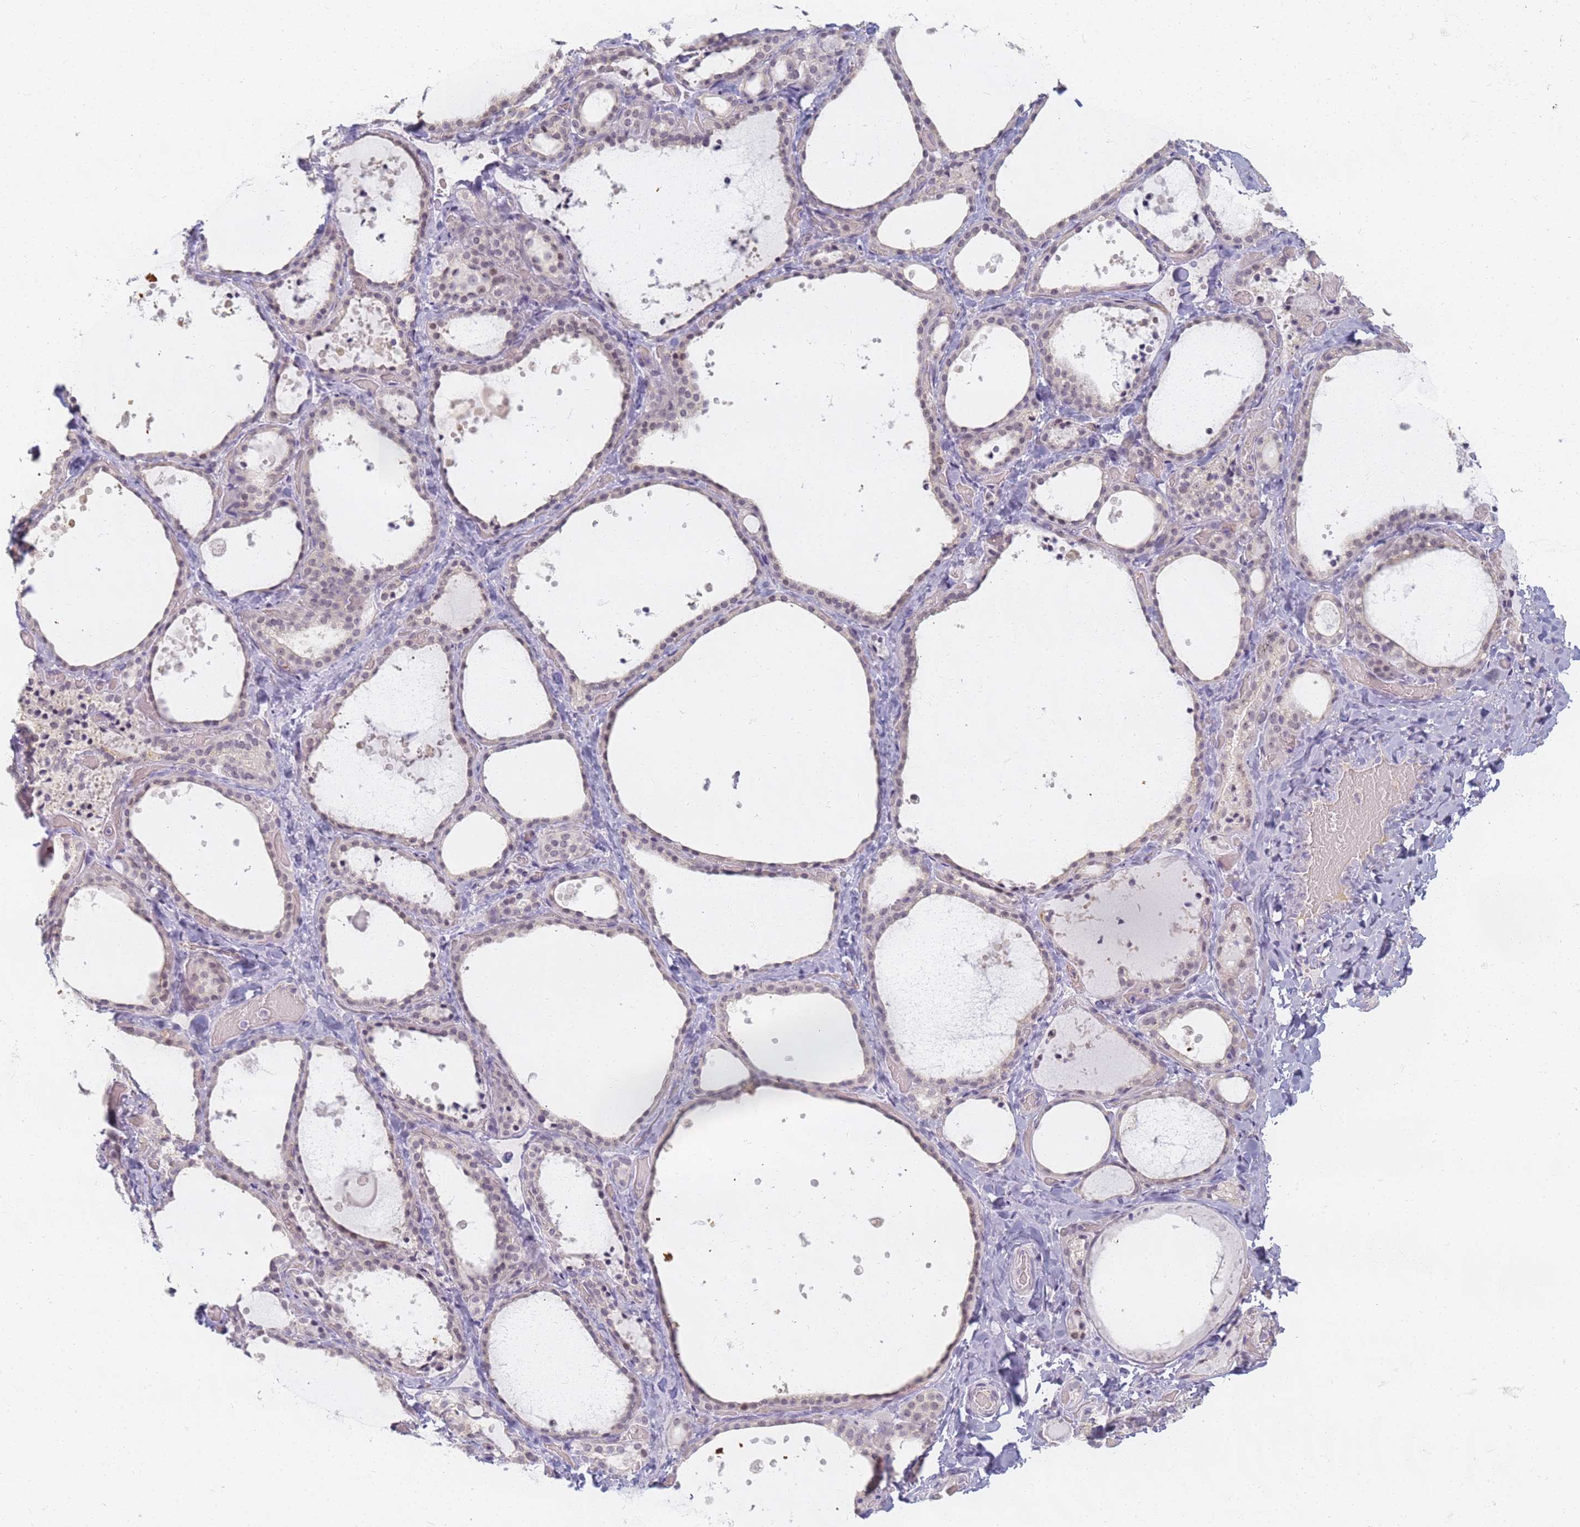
{"staining": {"intensity": "negative", "quantity": "none", "location": "none"}, "tissue": "thyroid gland", "cell_type": "Glandular cells", "image_type": "normal", "snomed": [{"axis": "morphology", "description": "Normal tissue, NOS"}, {"axis": "topography", "description": "Thyroid gland"}], "caption": "Immunohistochemistry of normal human thyroid gland reveals no staining in glandular cells.", "gene": "SLC38A9", "patient": {"sex": "female", "age": 44}}